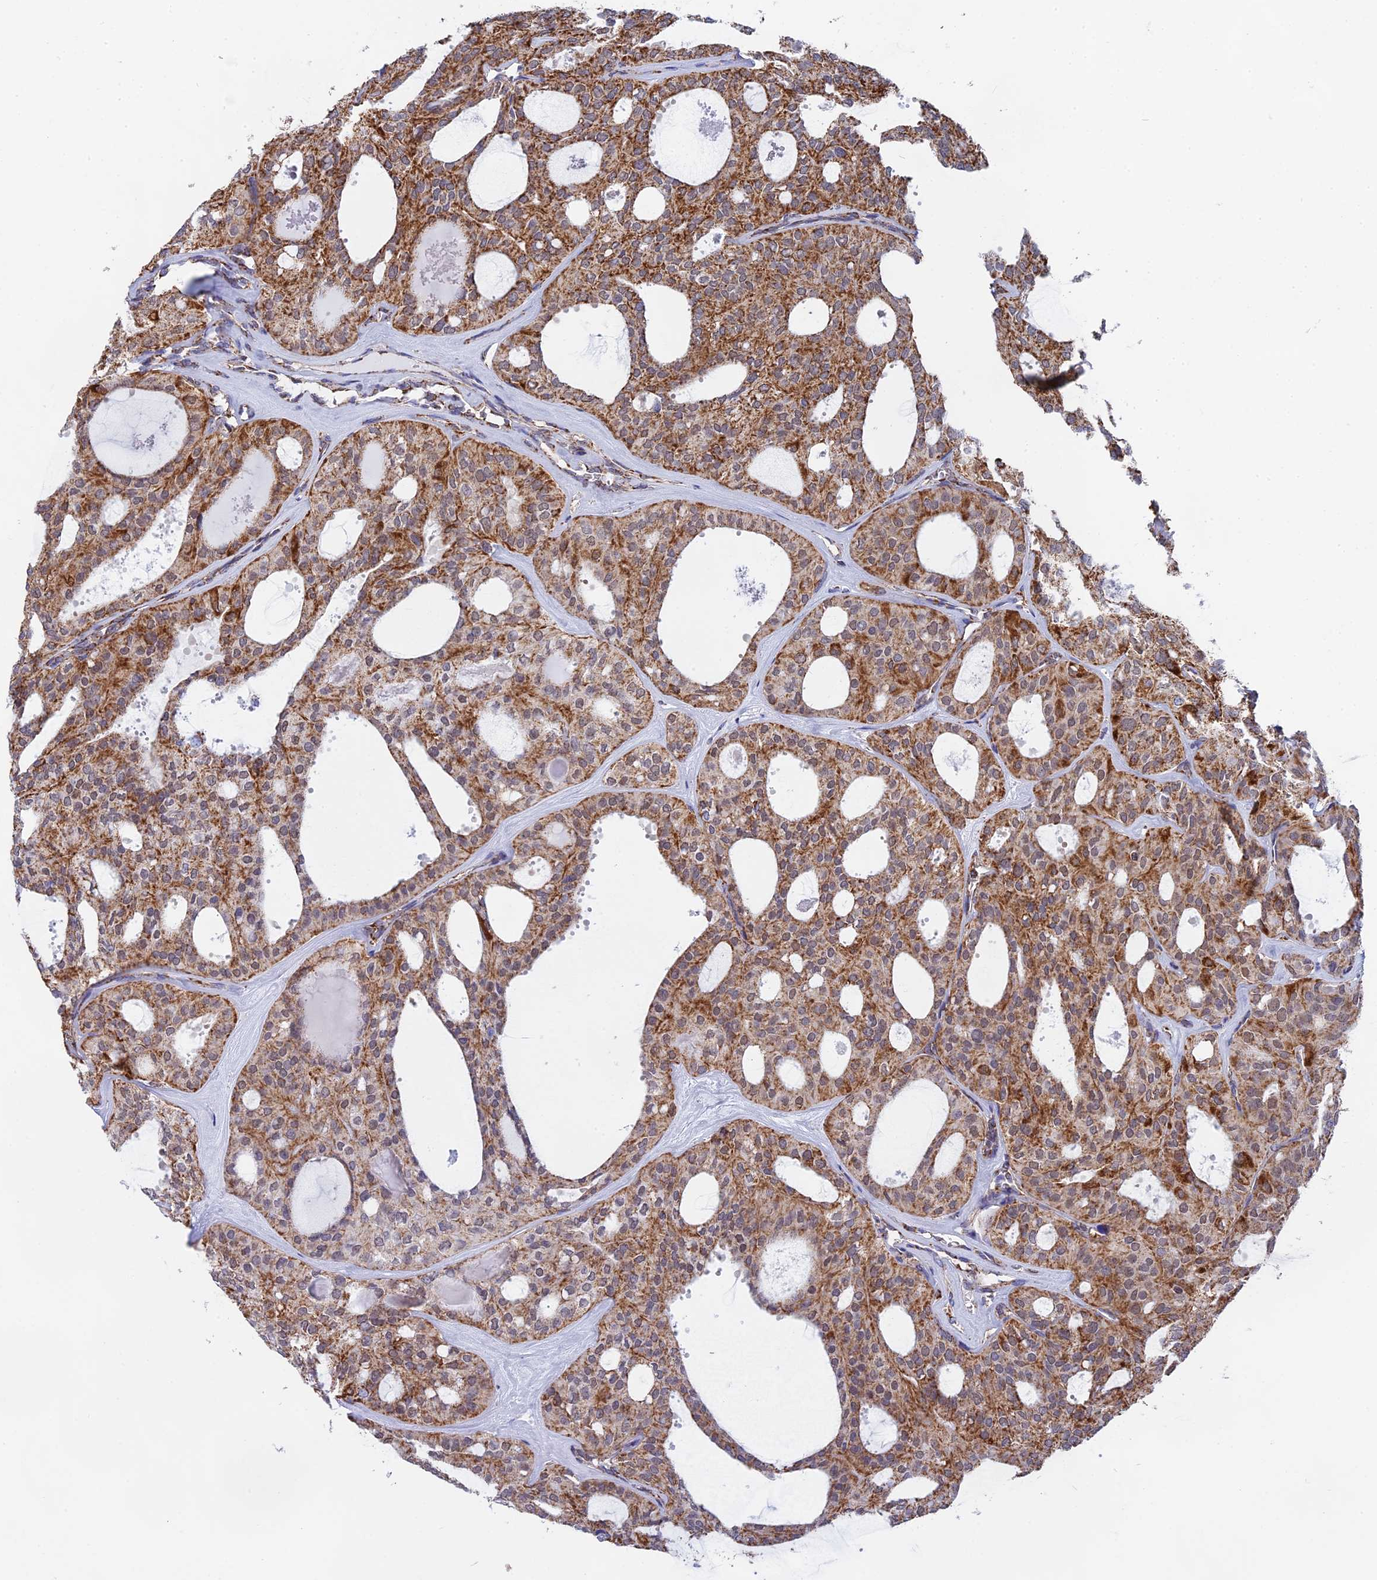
{"staining": {"intensity": "moderate", "quantity": ">75%", "location": "cytoplasmic/membranous"}, "tissue": "thyroid cancer", "cell_type": "Tumor cells", "image_type": "cancer", "snomed": [{"axis": "morphology", "description": "Follicular adenoma carcinoma, NOS"}, {"axis": "topography", "description": "Thyroid gland"}], "caption": "About >75% of tumor cells in thyroid cancer show moderate cytoplasmic/membranous protein staining as visualized by brown immunohistochemical staining.", "gene": "CDC16", "patient": {"sex": "male", "age": 75}}